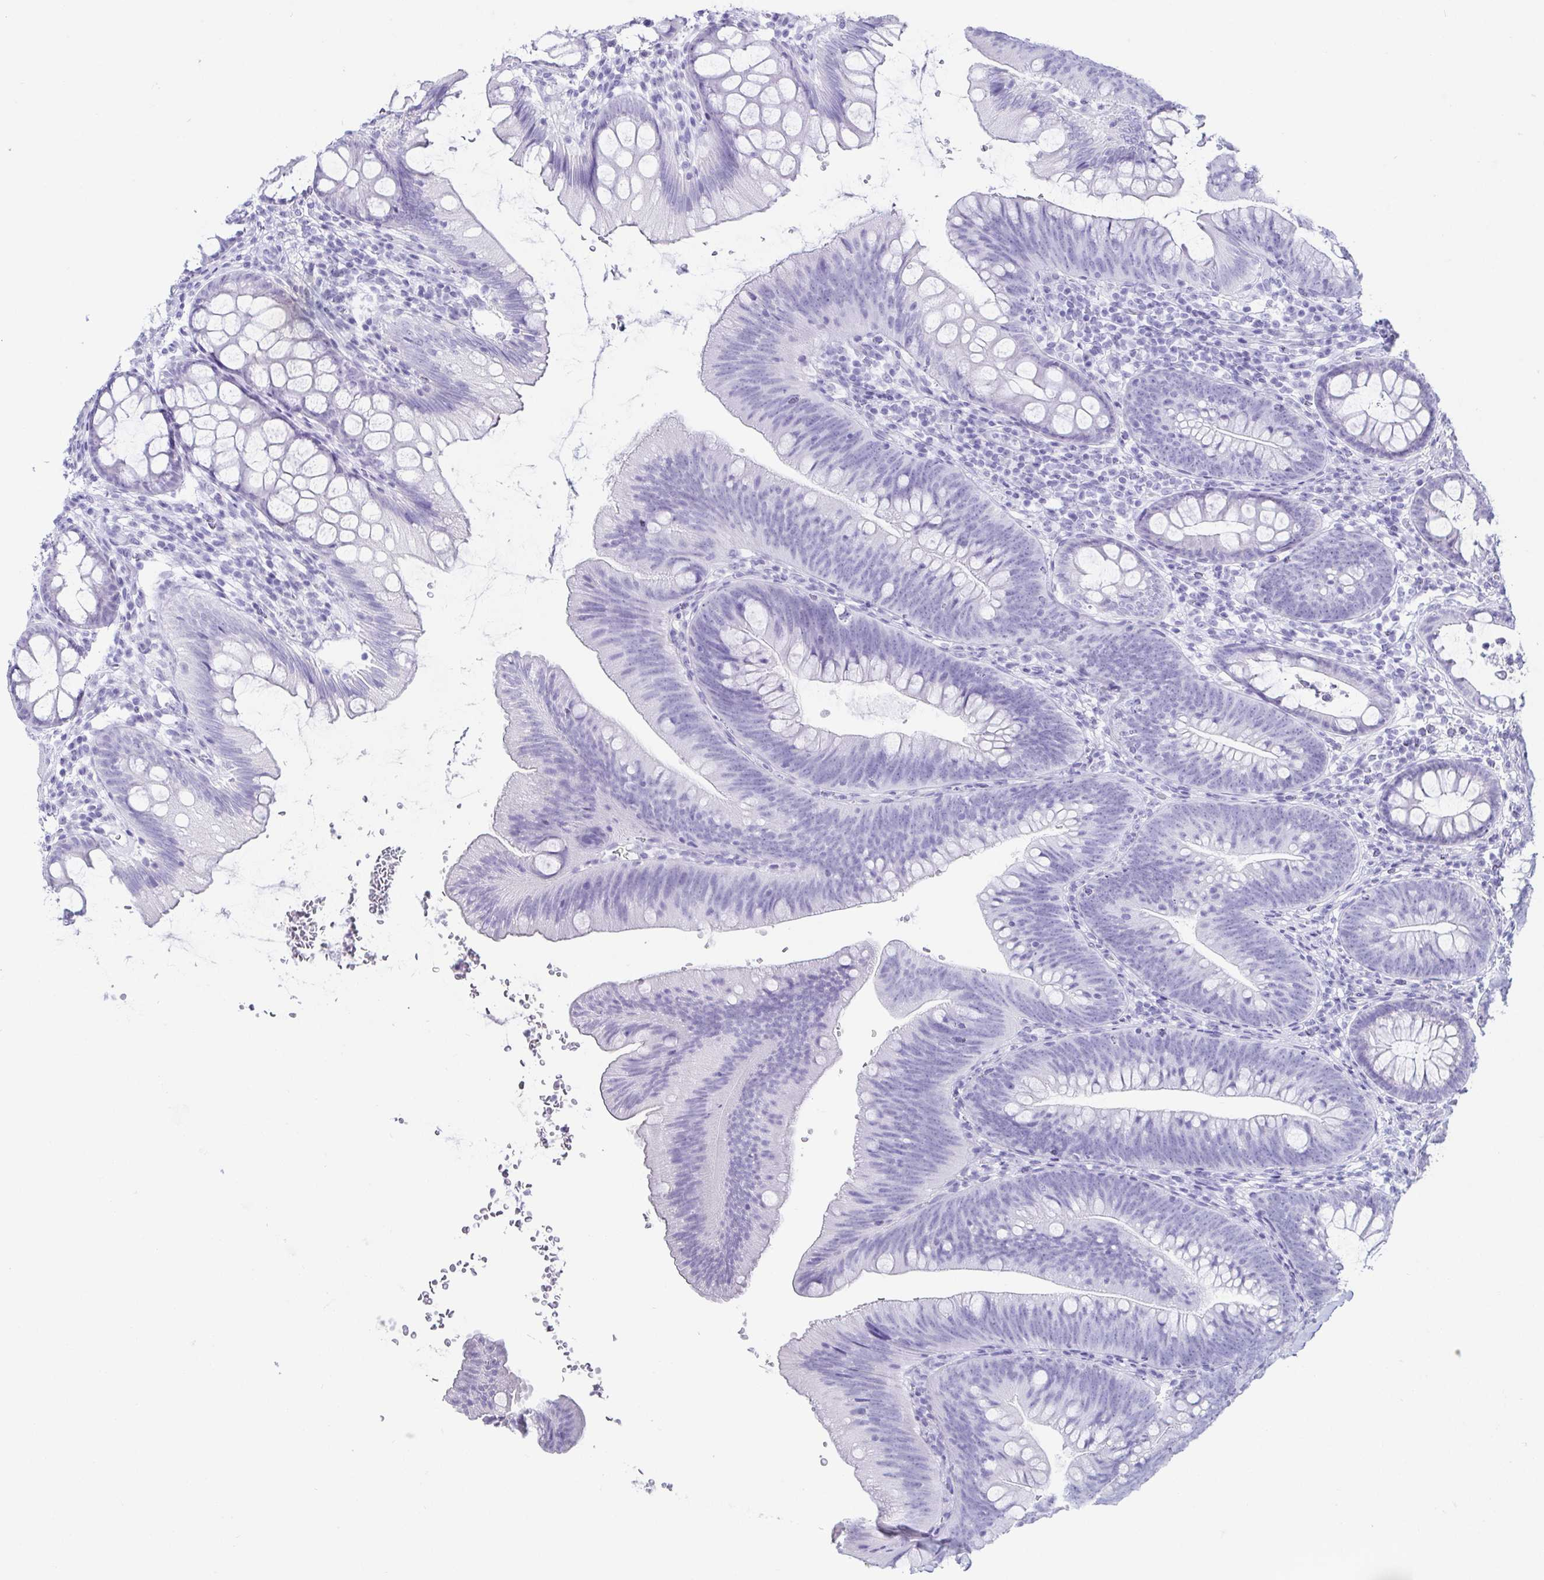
{"staining": {"intensity": "negative", "quantity": "none", "location": "none"}, "tissue": "colon", "cell_type": "Endothelial cells", "image_type": "normal", "snomed": [{"axis": "morphology", "description": "Normal tissue, NOS"}, {"axis": "morphology", "description": "Adenoma, NOS"}, {"axis": "topography", "description": "Soft tissue"}, {"axis": "topography", "description": "Colon"}], "caption": "The immunohistochemistry (IHC) photomicrograph has no significant positivity in endothelial cells of colon.", "gene": "CD164L2", "patient": {"sex": "male", "age": 47}}